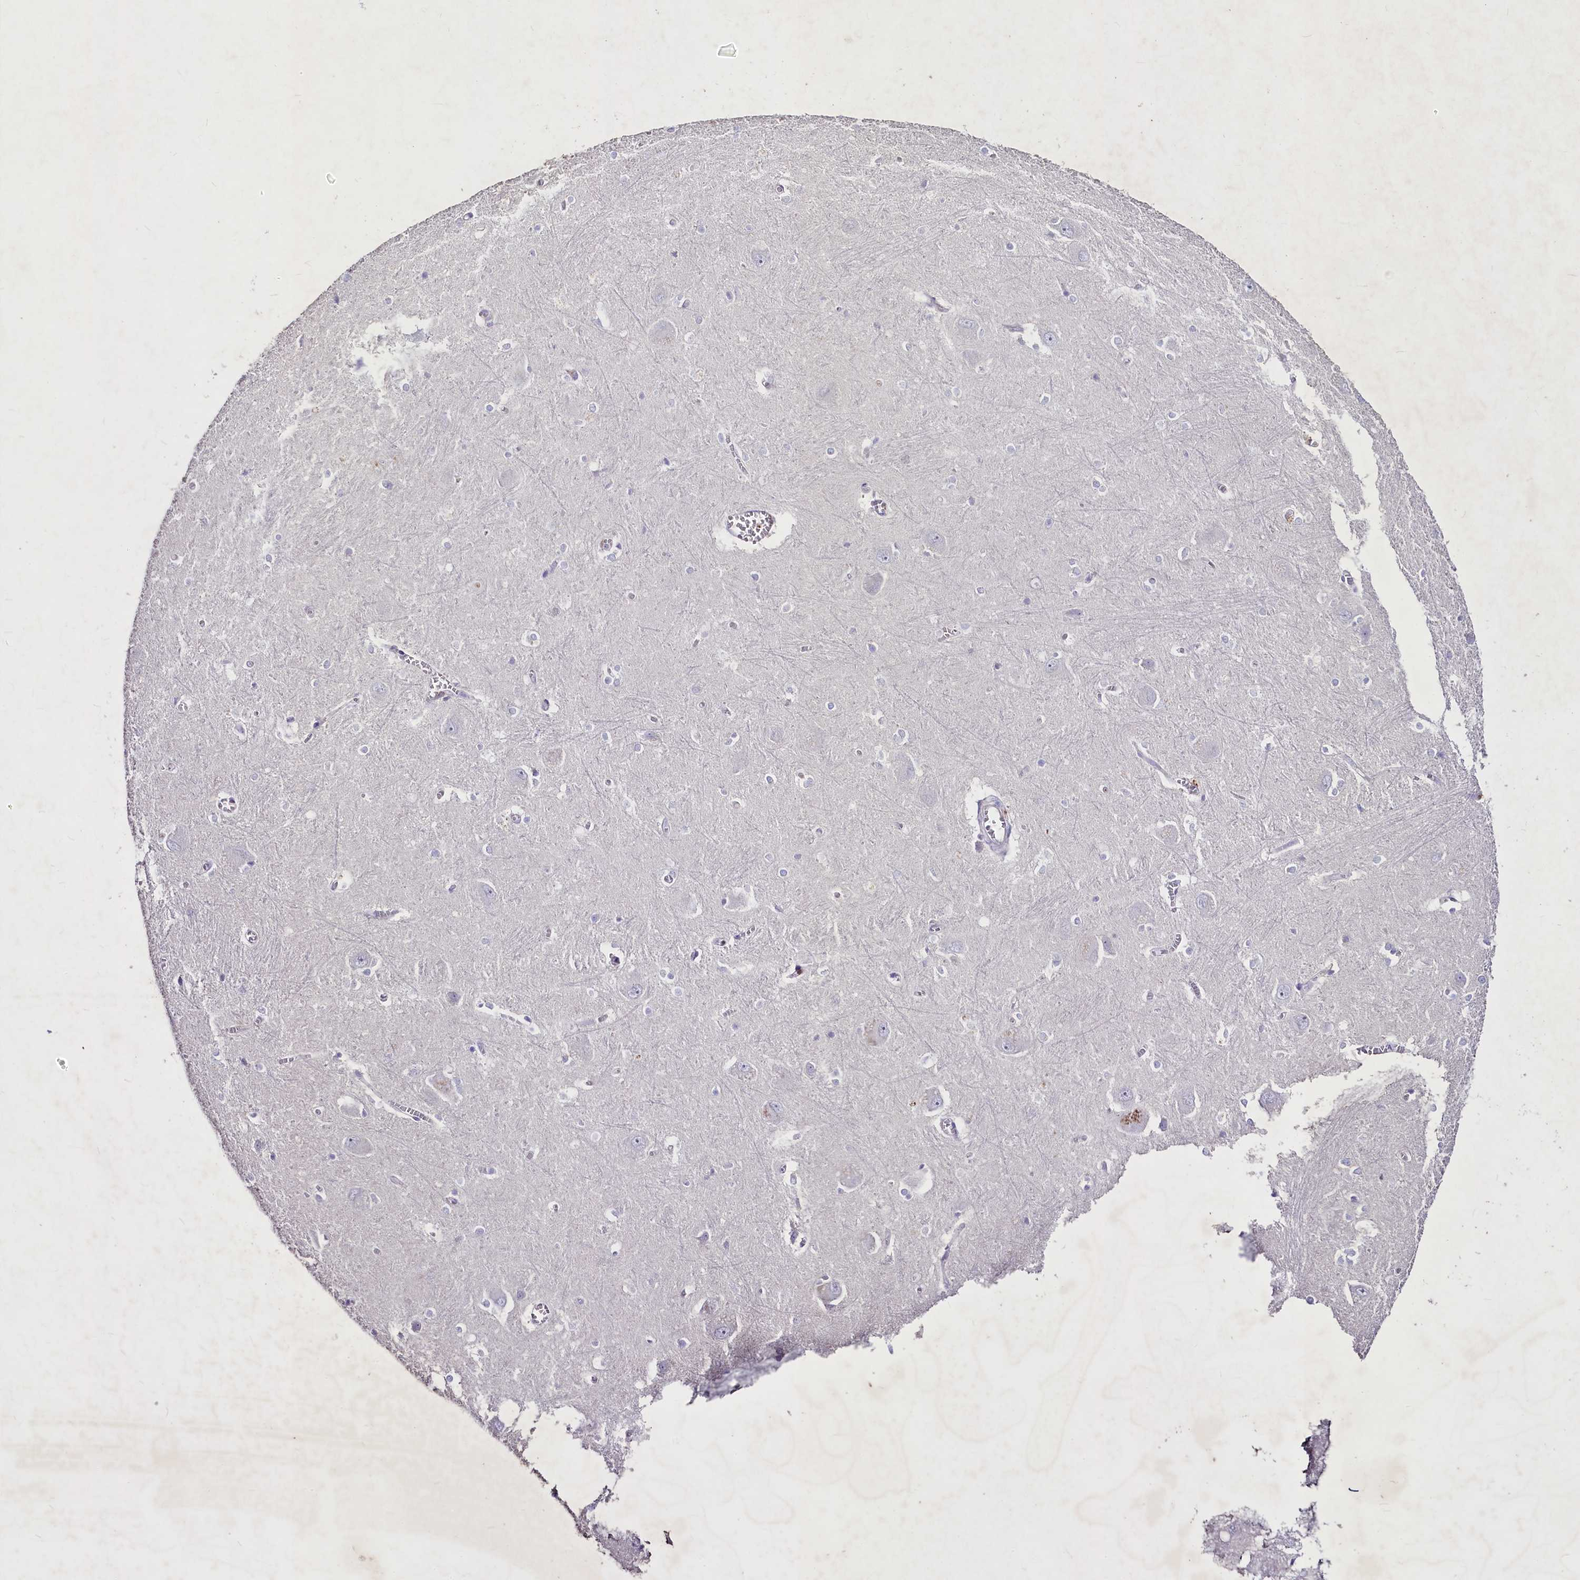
{"staining": {"intensity": "negative", "quantity": "none", "location": "none"}, "tissue": "caudate", "cell_type": "Glial cells", "image_type": "normal", "snomed": [{"axis": "morphology", "description": "Normal tissue, NOS"}, {"axis": "topography", "description": "Lateral ventricle wall"}], "caption": "Immunohistochemistry micrograph of normal caudate: human caudate stained with DAB (3,3'-diaminobenzidine) demonstrates no significant protein staining in glial cells. (Immunohistochemistry, brightfield microscopy, high magnification).", "gene": "FAM209B", "patient": {"sex": "male", "age": 37}}